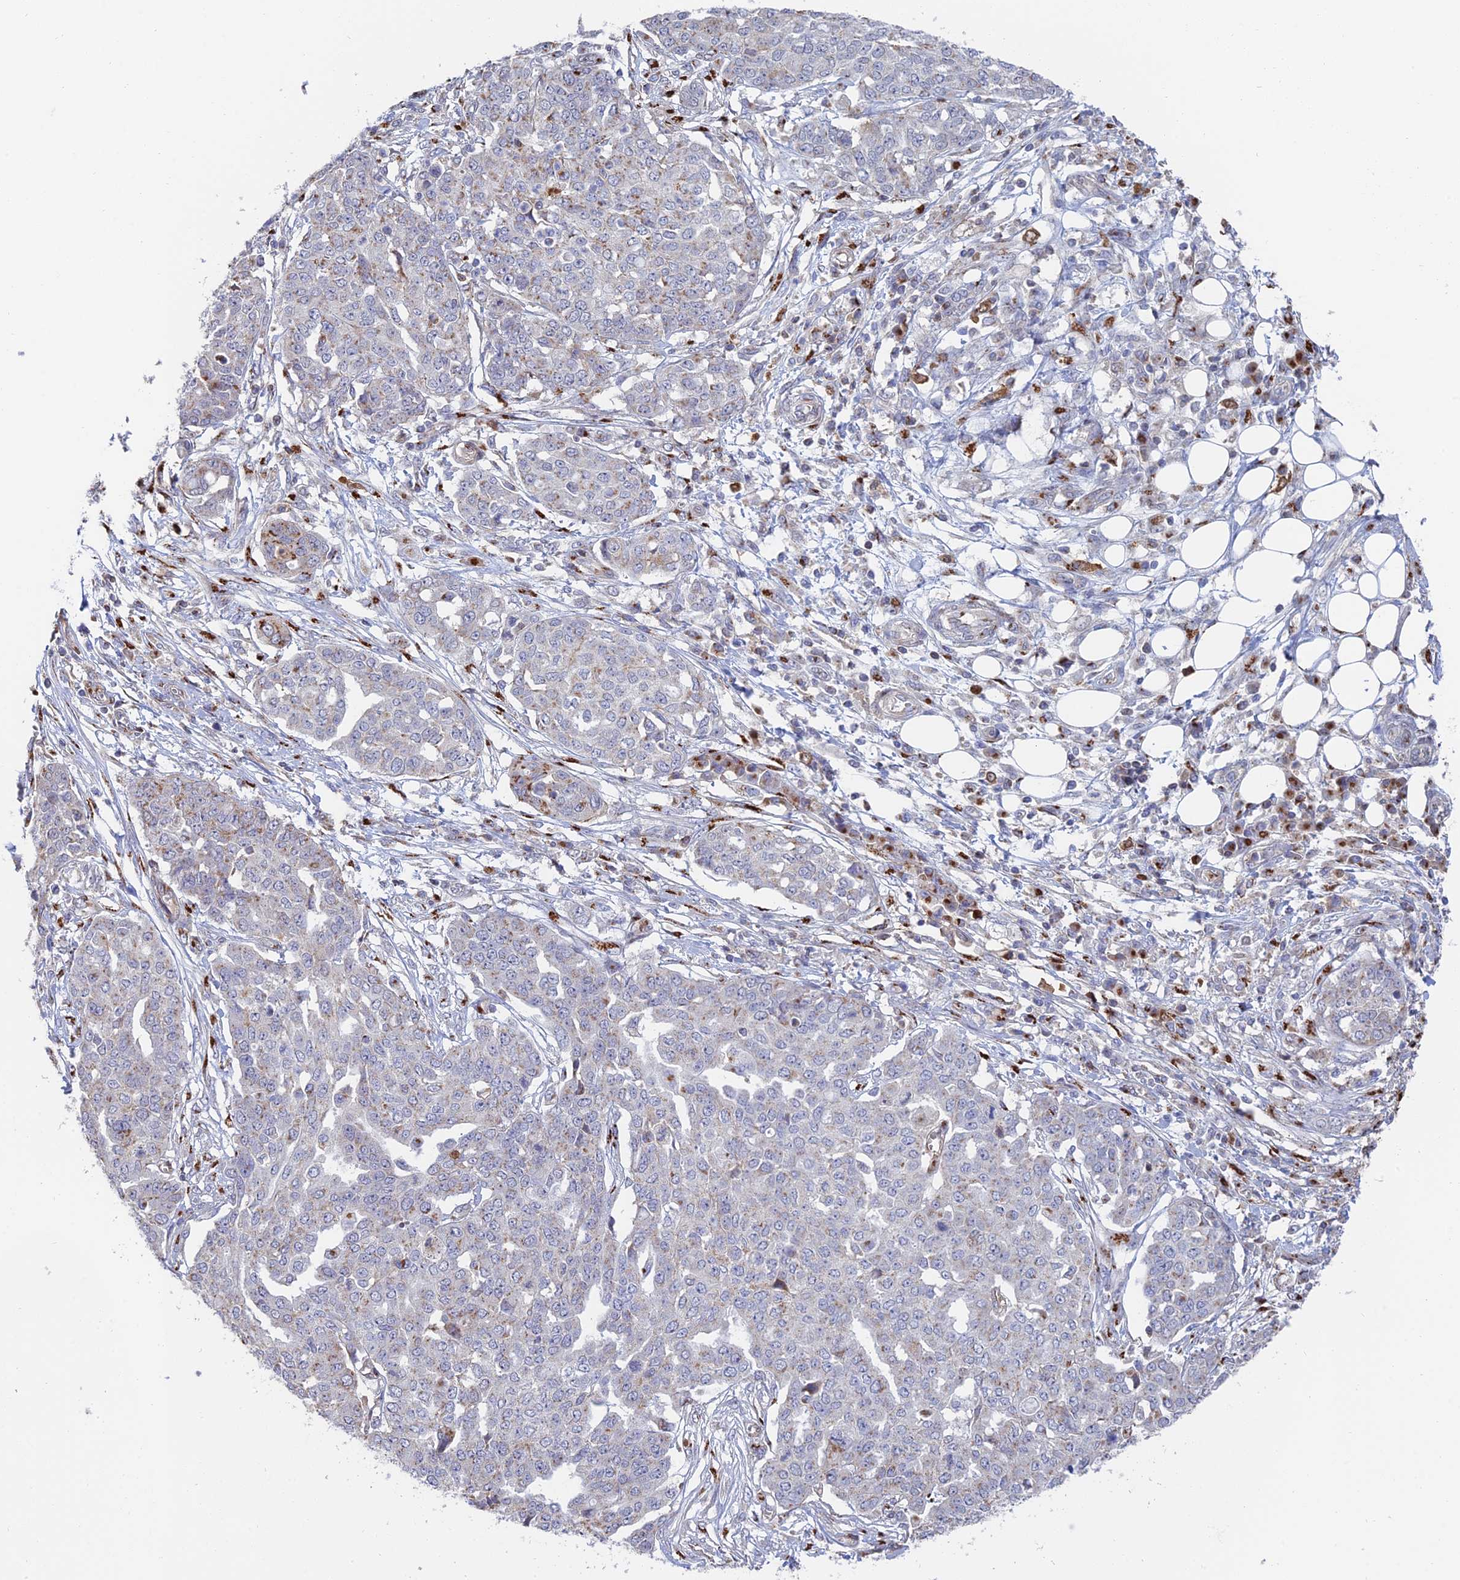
{"staining": {"intensity": "weak", "quantity": "<25%", "location": "cytoplasmic/membranous"}, "tissue": "ovarian cancer", "cell_type": "Tumor cells", "image_type": "cancer", "snomed": [{"axis": "morphology", "description": "Cystadenocarcinoma, serous, NOS"}, {"axis": "topography", "description": "Soft tissue"}, {"axis": "topography", "description": "Ovary"}], "caption": "An immunohistochemistry (IHC) histopathology image of ovarian cancer is shown. There is no staining in tumor cells of ovarian cancer.", "gene": "HS2ST1", "patient": {"sex": "female", "age": 57}}